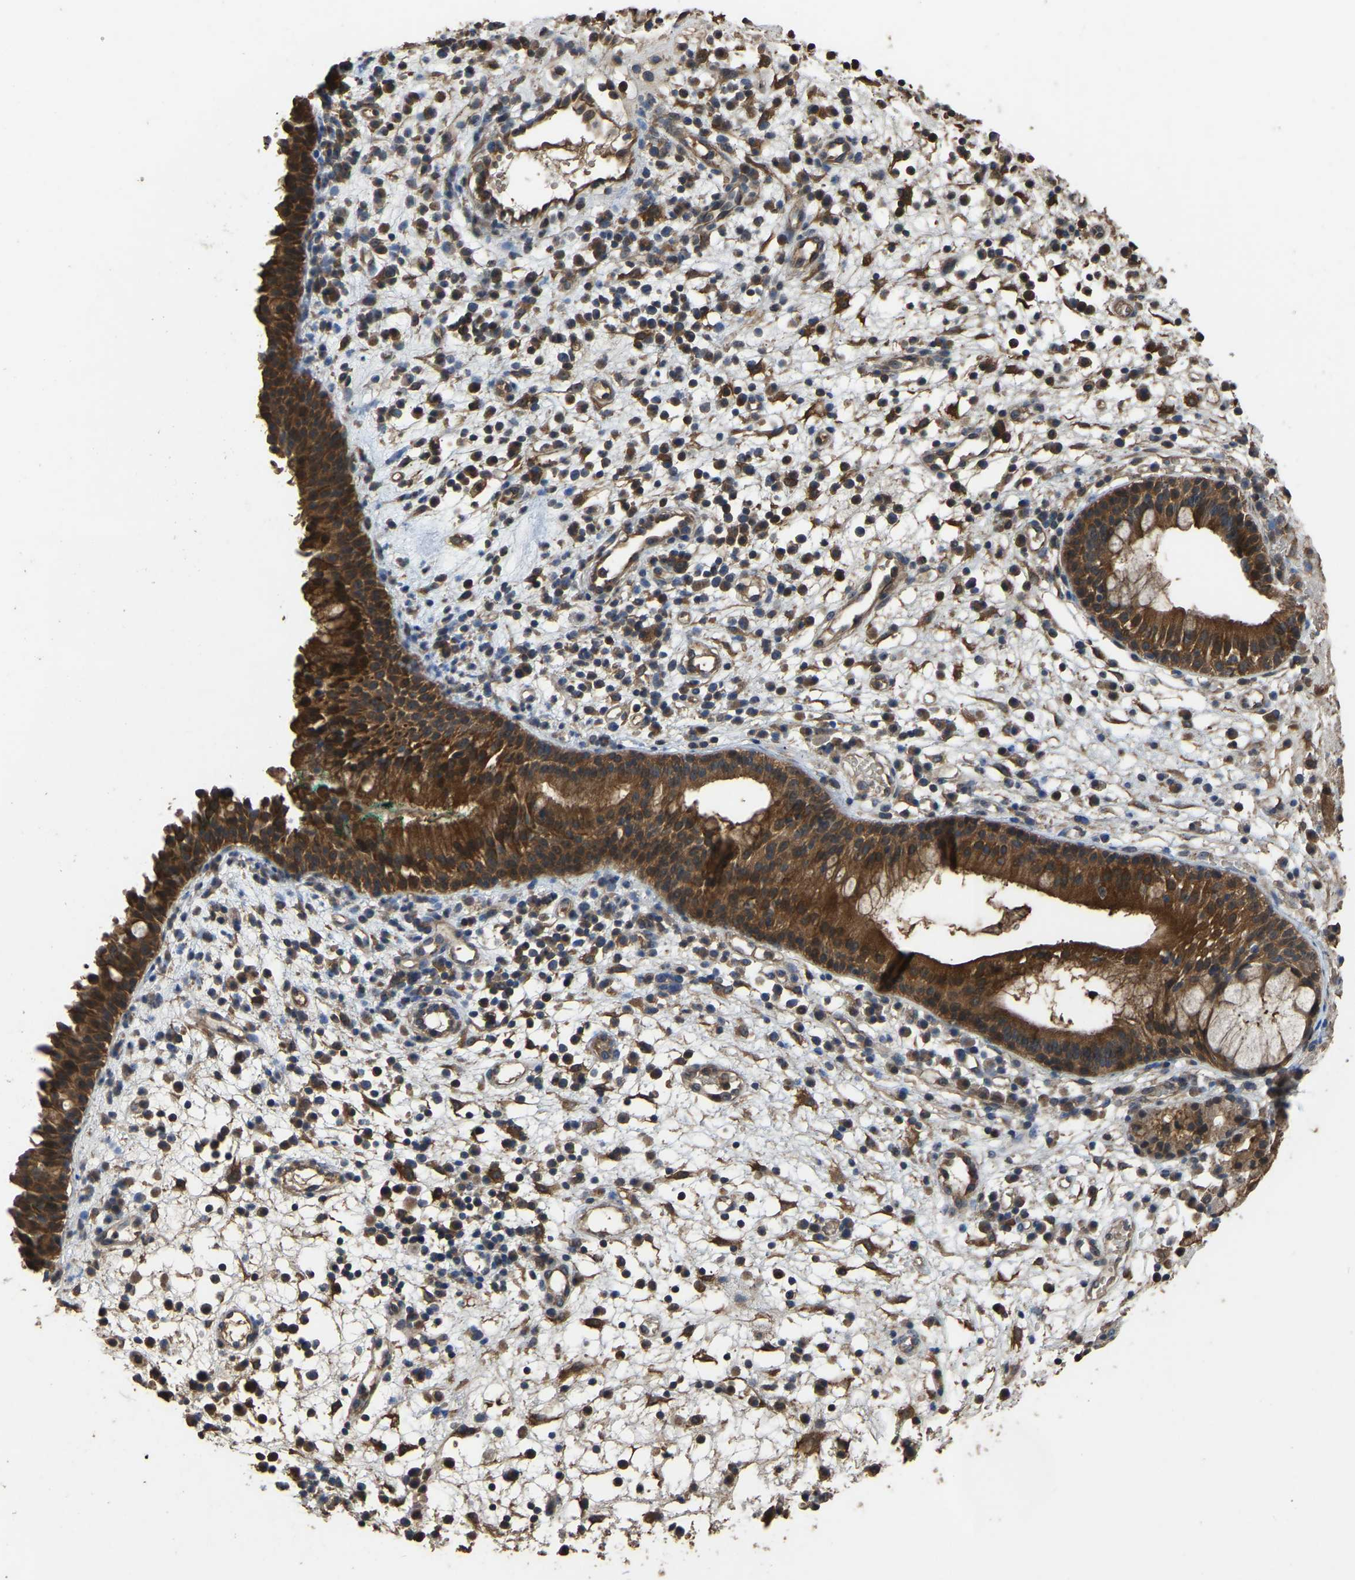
{"staining": {"intensity": "moderate", "quantity": ">75%", "location": "cytoplasmic/membranous"}, "tissue": "nasopharynx", "cell_type": "Respiratory epithelial cells", "image_type": "normal", "snomed": [{"axis": "morphology", "description": "Normal tissue, NOS"}, {"axis": "morphology", "description": "Basal cell carcinoma"}, {"axis": "topography", "description": "Cartilage tissue"}, {"axis": "topography", "description": "Nasopharynx"}, {"axis": "topography", "description": "Oral tissue"}], "caption": "About >75% of respiratory epithelial cells in normal nasopharynx display moderate cytoplasmic/membranous protein positivity as visualized by brown immunohistochemical staining.", "gene": "FHIT", "patient": {"sex": "female", "age": 77}}